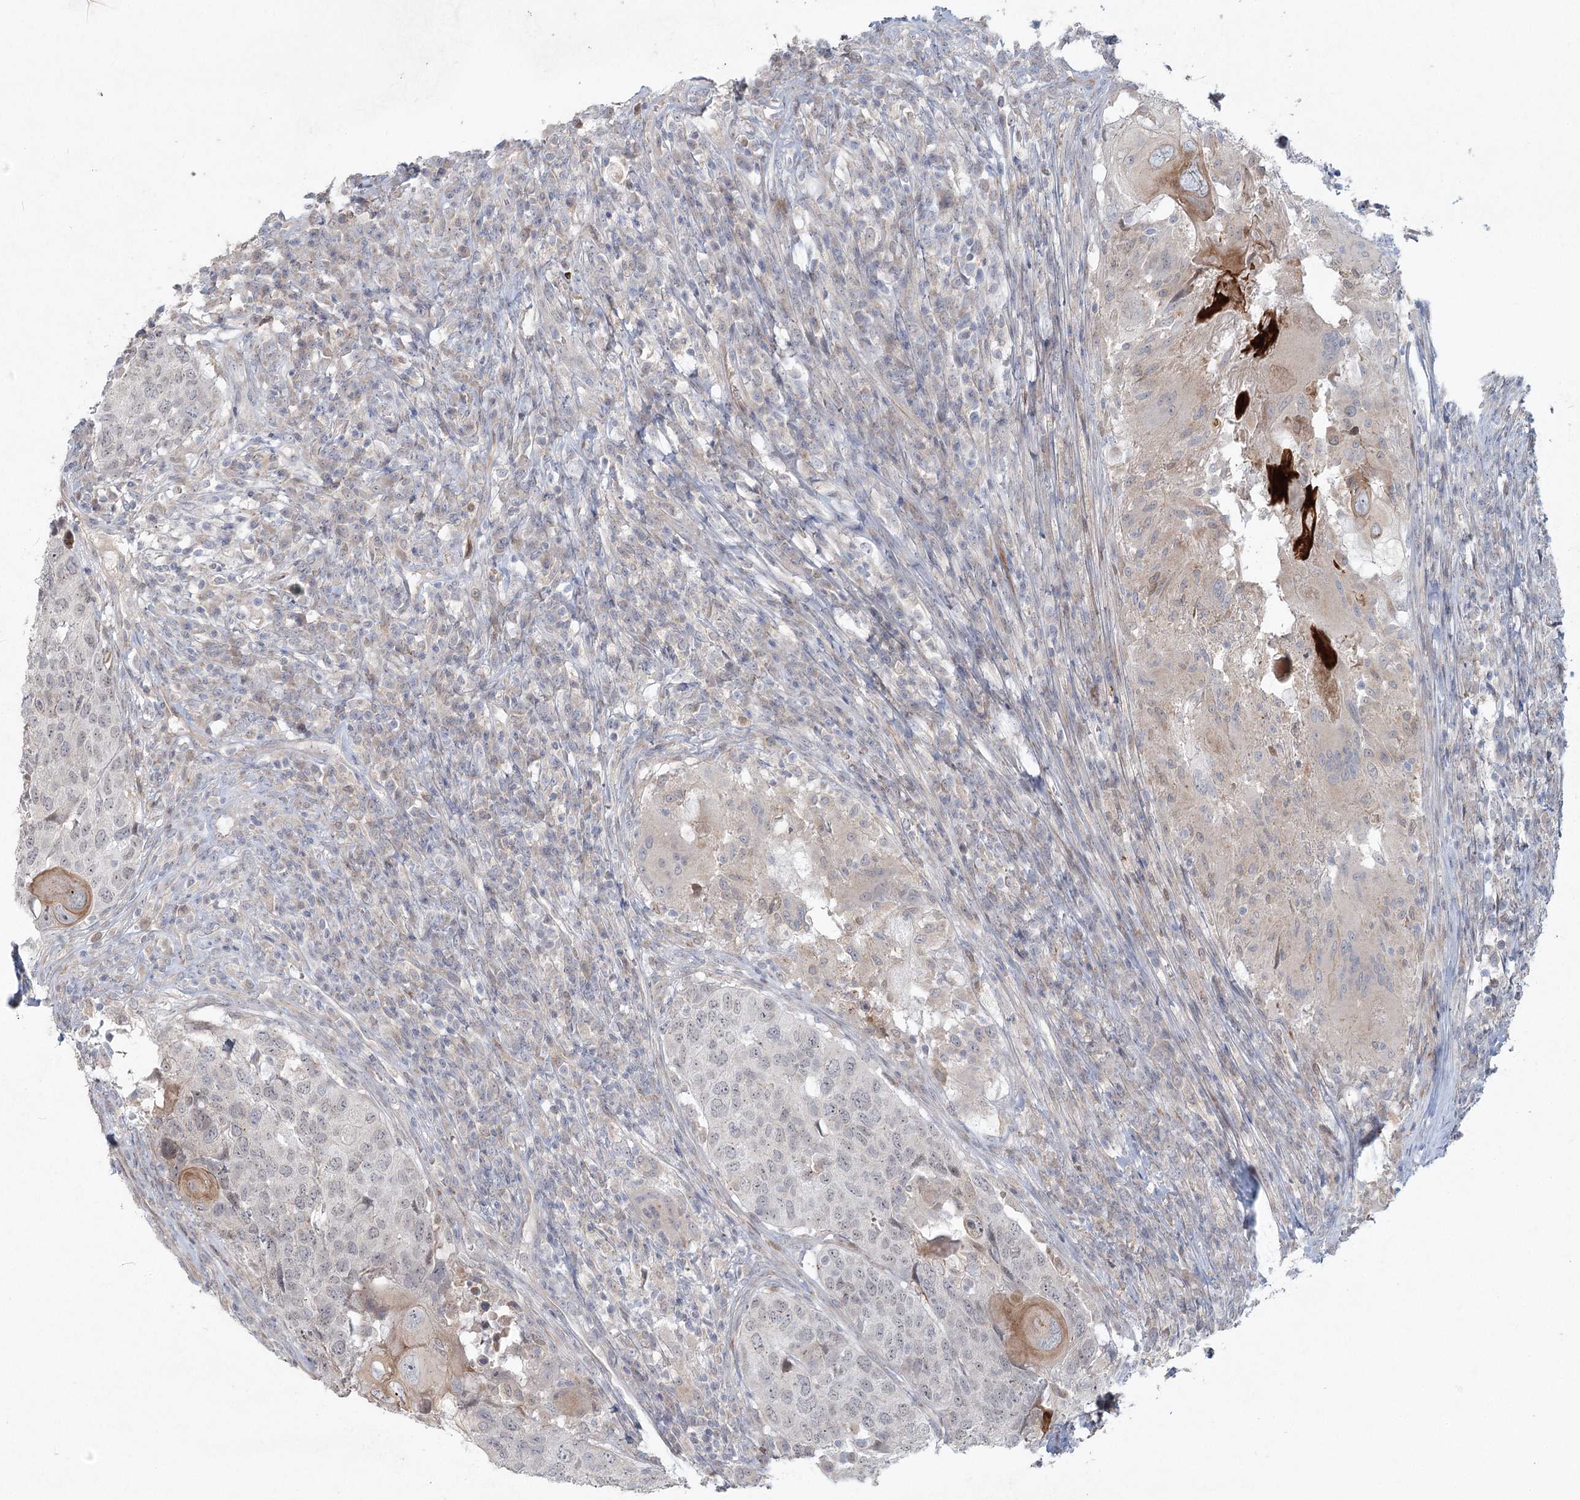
{"staining": {"intensity": "weak", "quantity": "<25%", "location": "cytoplasmic/membranous"}, "tissue": "head and neck cancer", "cell_type": "Tumor cells", "image_type": "cancer", "snomed": [{"axis": "morphology", "description": "Squamous cell carcinoma, NOS"}, {"axis": "topography", "description": "Head-Neck"}], "caption": "Head and neck squamous cell carcinoma was stained to show a protein in brown. There is no significant expression in tumor cells.", "gene": "LRP2BP", "patient": {"sex": "male", "age": 66}}